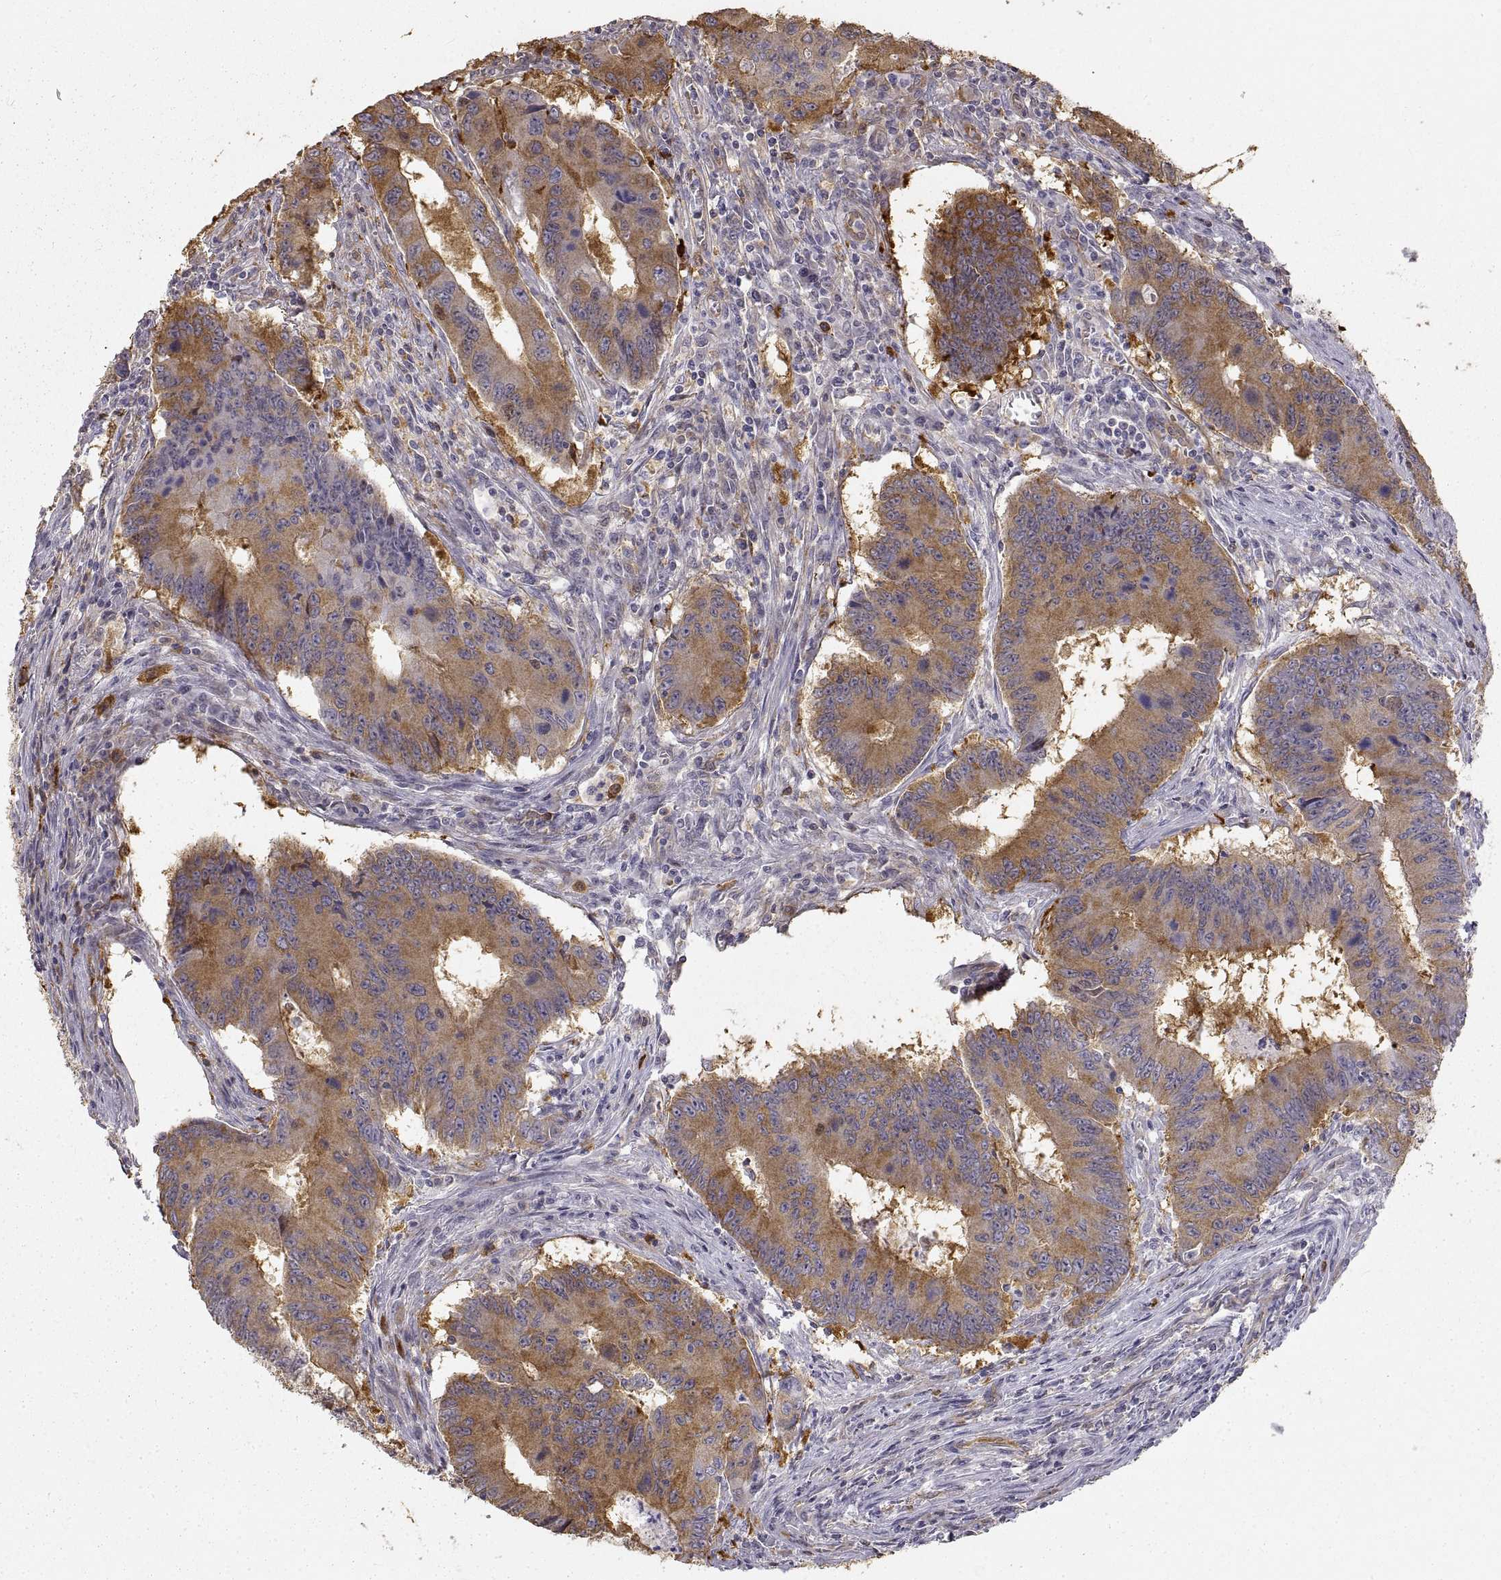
{"staining": {"intensity": "moderate", "quantity": "25%-75%", "location": "cytoplasmic/membranous"}, "tissue": "colorectal cancer", "cell_type": "Tumor cells", "image_type": "cancer", "snomed": [{"axis": "morphology", "description": "Adenocarcinoma, NOS"}, {"axis": "topography", "description": "Colon"}], "caption": "A brown stain shows moderate cytoplasmic/membranous positivity of a protein in human adenocarcinoma (colorectal) tumor cells.", "gene": "HSP90AB1", "patient": {"sex": "male", "age": 53}}